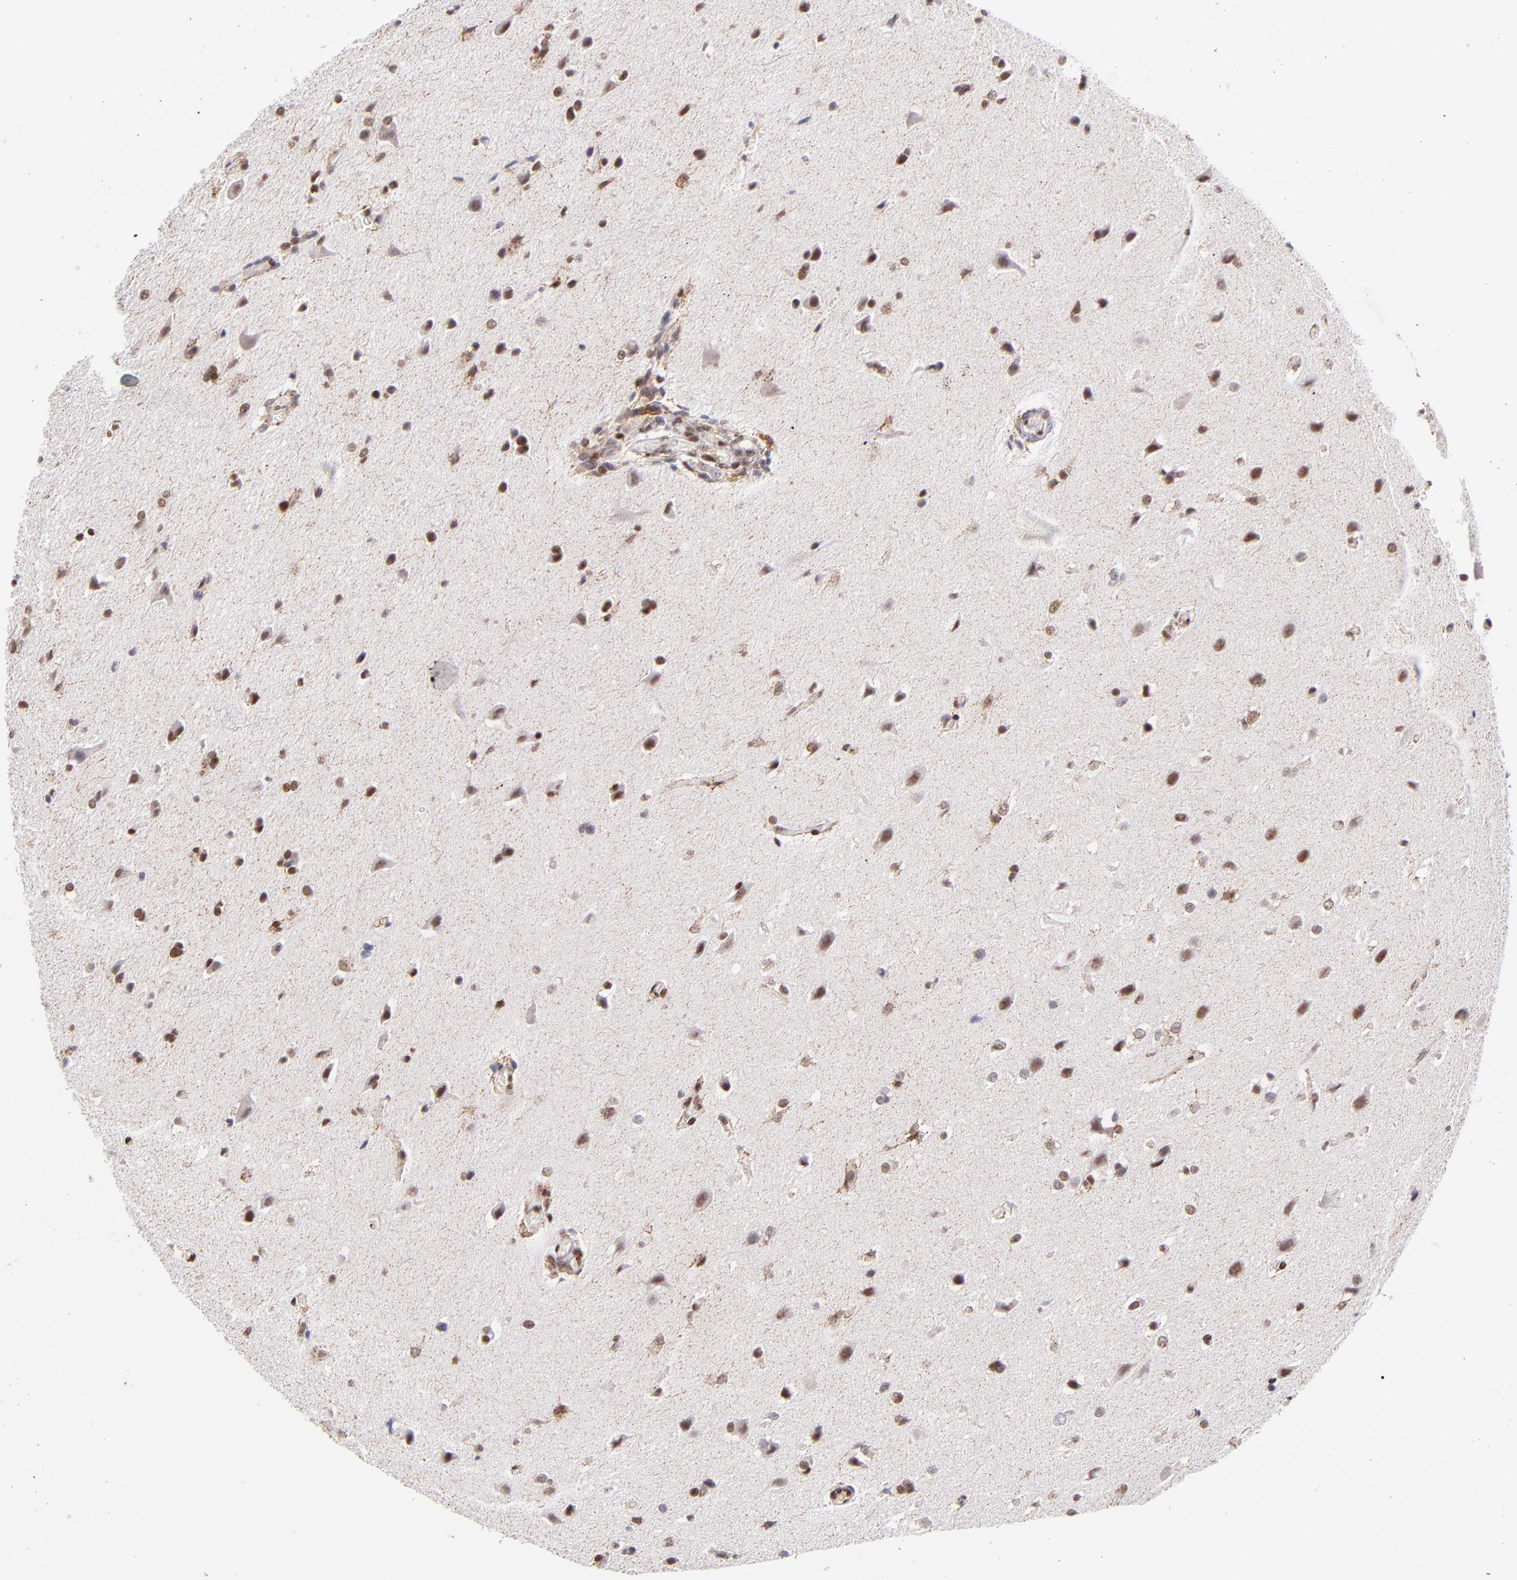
{"staining": {"intensity": "moderate", "quantity": ">75%", "location": "nuclear"}, "tissue": "glioma", "cell_type": "Tumor cells", "image_type": "cancer", "snomed": [{"axis": "morphology", "description": "Glioma, malignant, High grade"}, {"axis": "topography", "description": "Brain"}], "caption": "Immunohistochemical staining of high-grade glioma (malignant) displays moderate nuclear protein expression in approximately >75% of tumor cells.", "gene": "MIDEAS", "patient": {"sex": "male", "age": 68}}